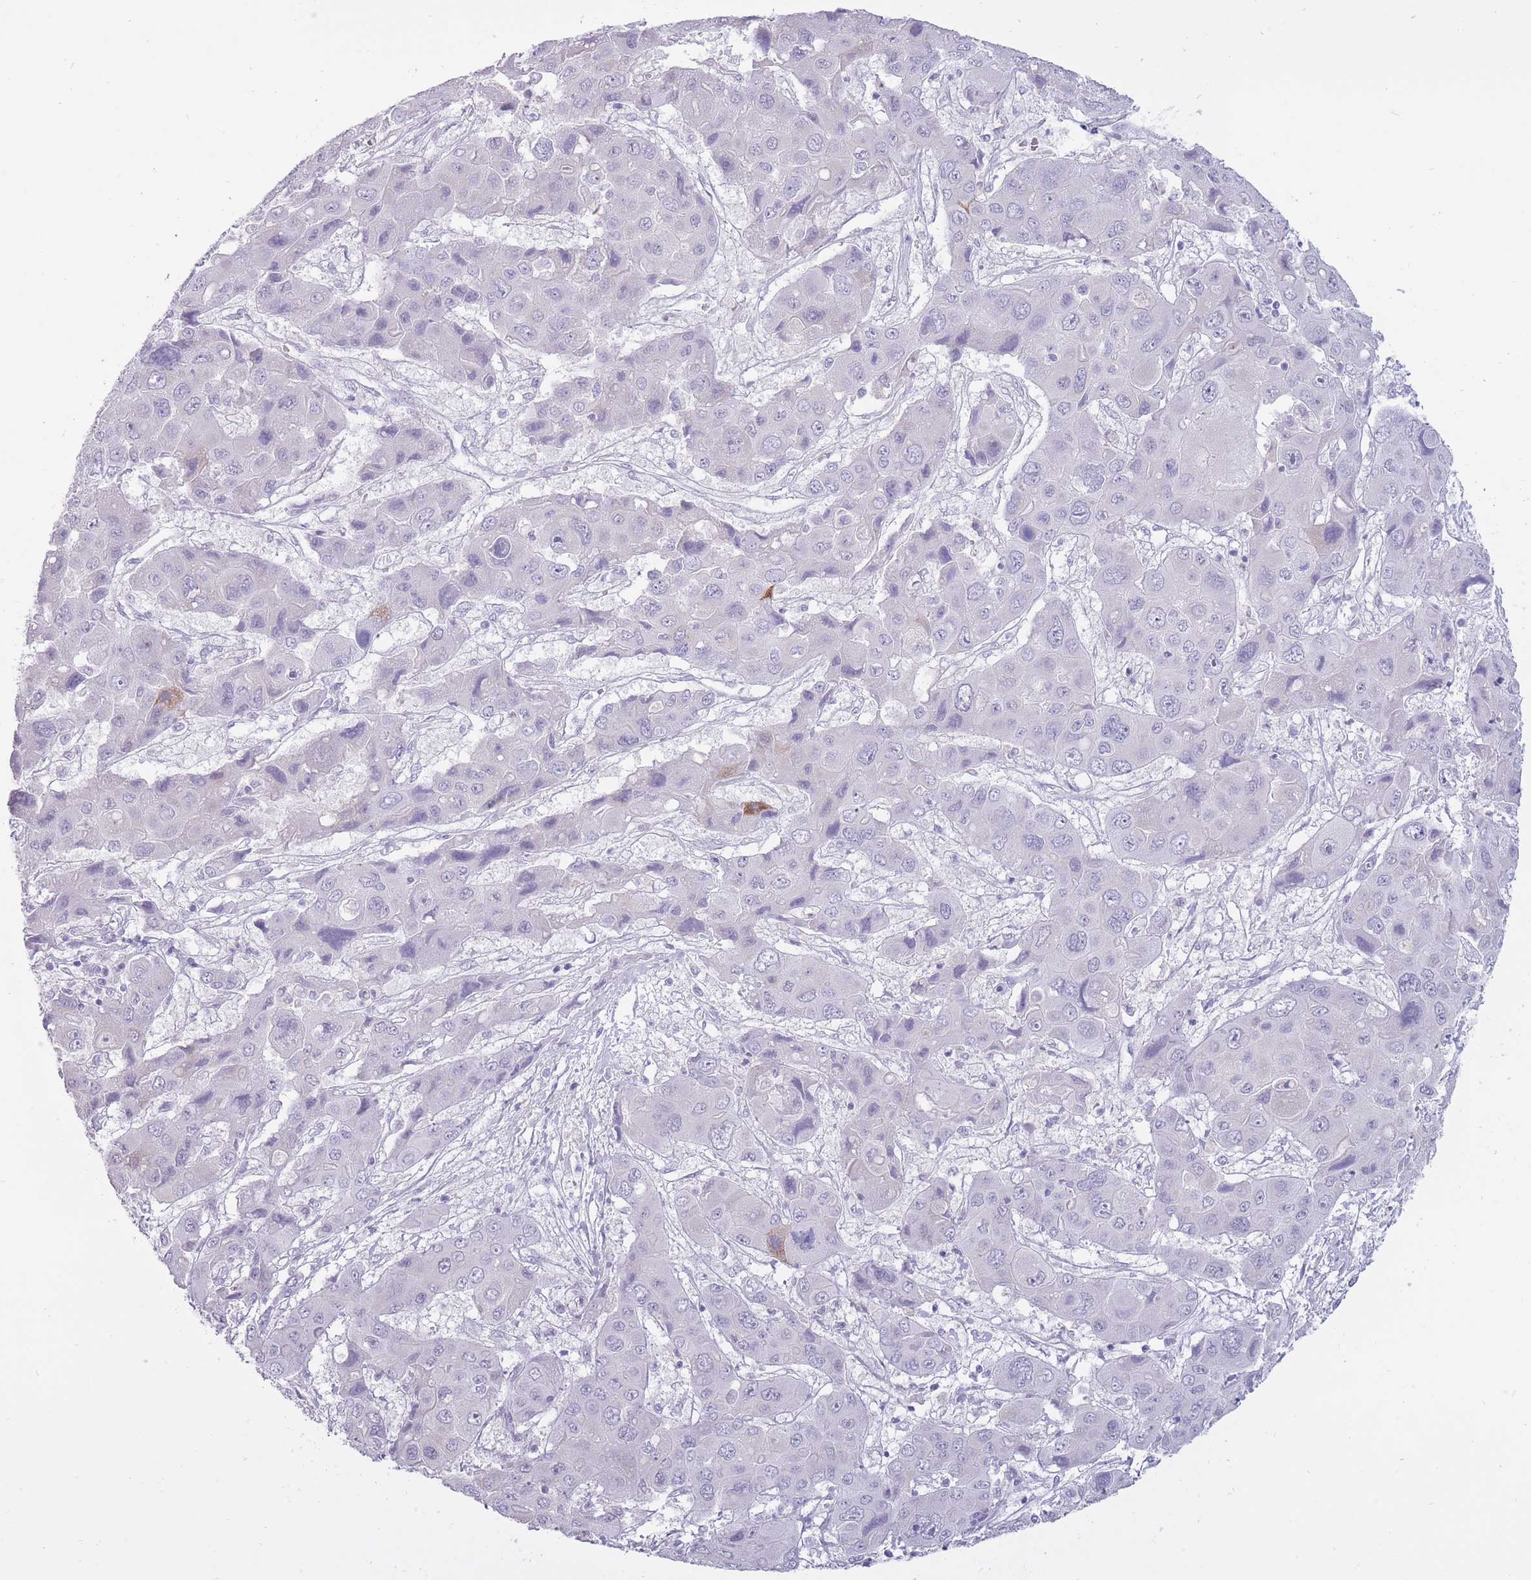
{"staining": {"intensity": "negative", "quantity": "none", "location": "none"}, "tissue": "liver cancer", "cell_type": "Tumor cells", "image_type": "cancer", "snomed": [{"axis": "morphology", "description": "Cholangiocarcinoma"}, {"axis": "topography", "description": "Liver"}], "caption": "DAB (3,3'-diaminobenzidine) immunohistochemical staining of liver cancer (cholangiocarcinoma) demonstrates no significant expression in tumor cells.", "gene": "BDKRB2", "patient": {"sex": "male", "age": 67}}